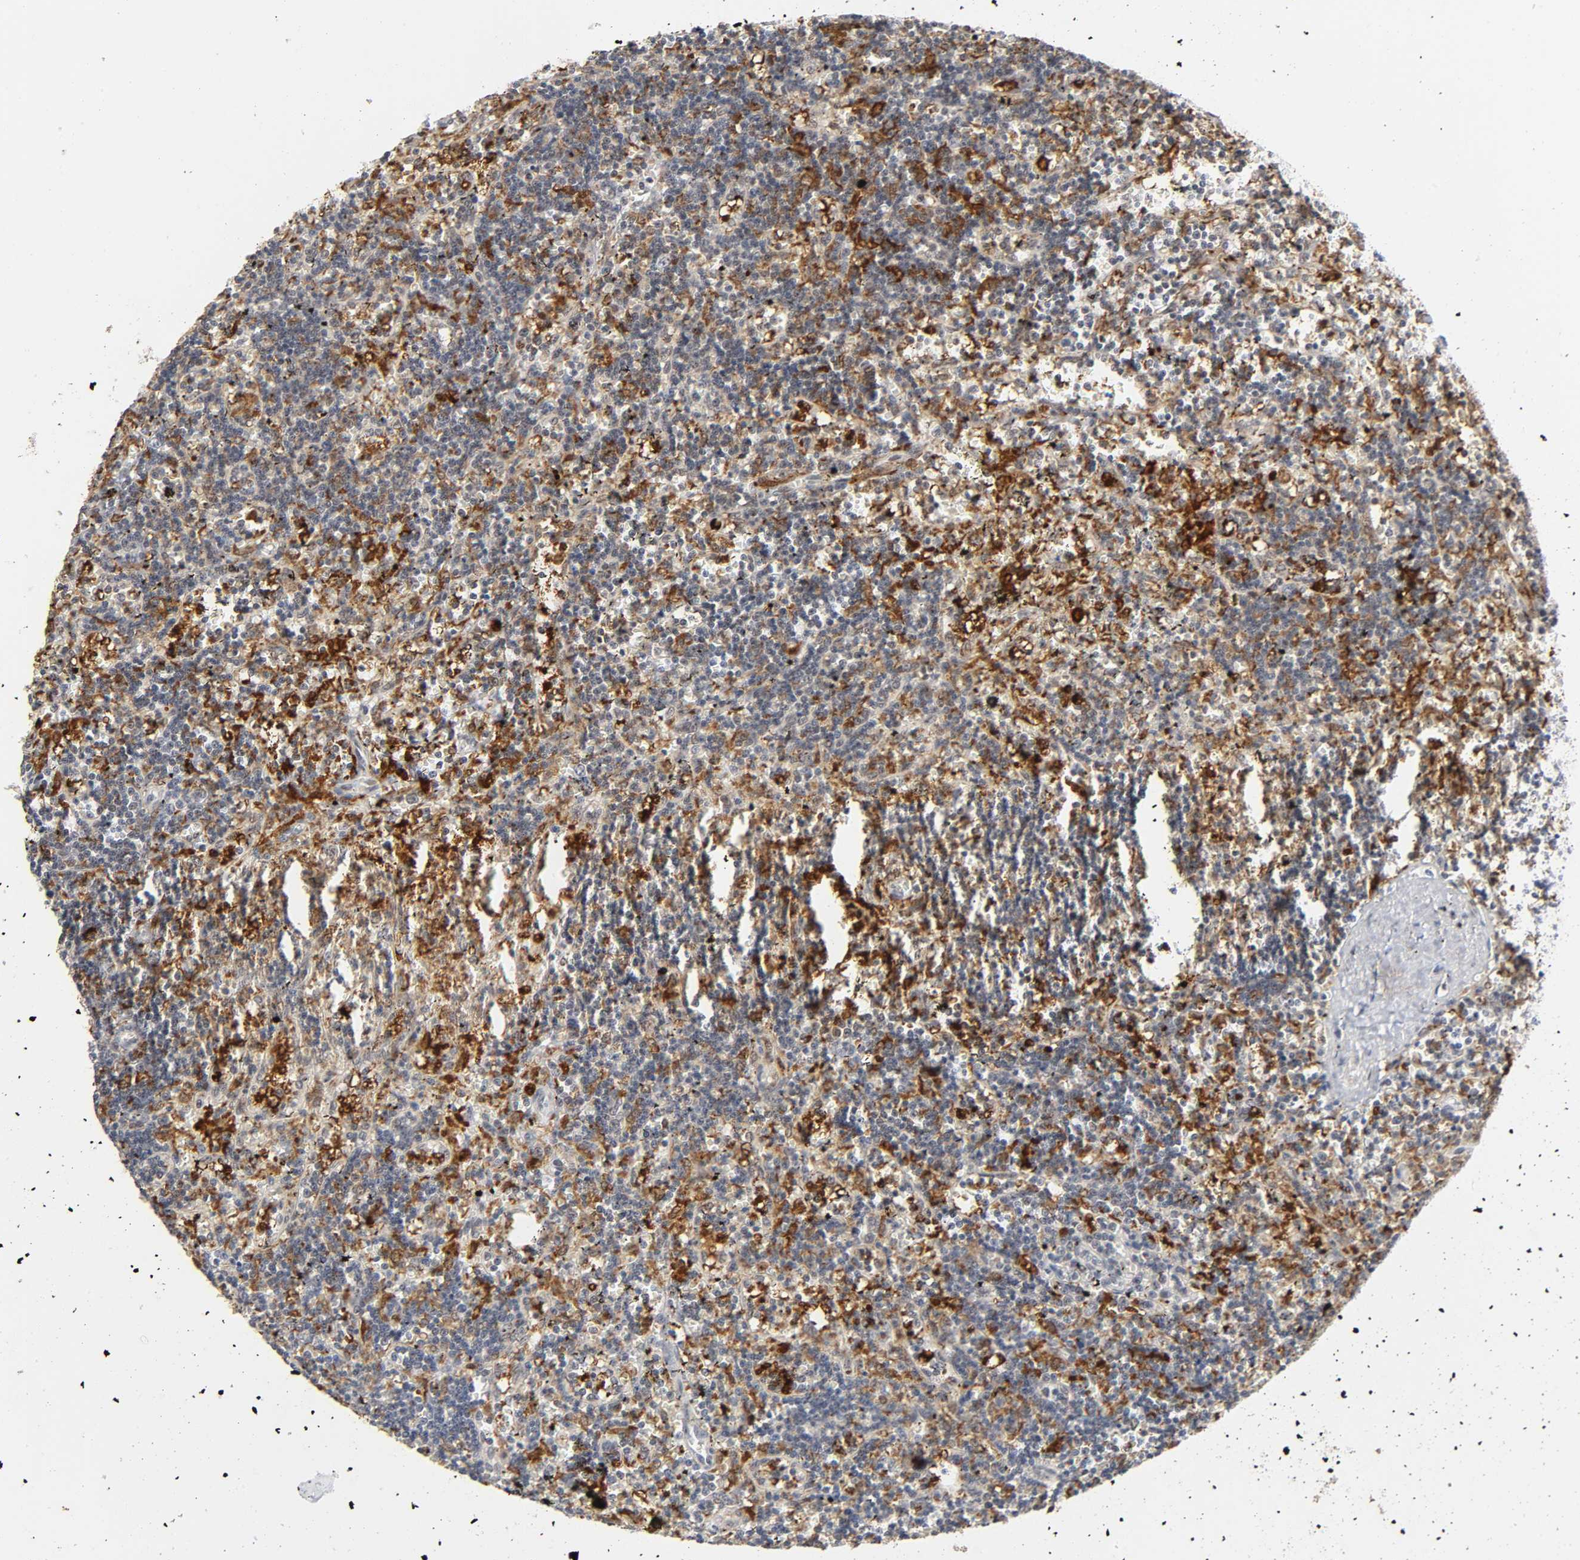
{"staining": {"intensity": "moderate", "quantity": "25%-75%", "location": "cytoplasmic/membranous"}, "tissue": "lymphoma", "cell_type": "Tumor cells", "image_type": "cancer", "snomed": [{"axis": "morphology", "description": "Malignant lymphoma, non-Hodgkin's type, Low grade"}, {"axis": "topography", "description": "Spleen"}], "caption": "Lymphoma stained with IHC shows moderate cytoplasmic/membranous staining in about 25%-75% of tumor cells. The protein of interest is stained brown, and the nuclei are stained in blue (DAB IHC with brightfield microscopy, high magnification).", "gene": "KAT2B", "patient": {"sex": "male", "age": 60}}